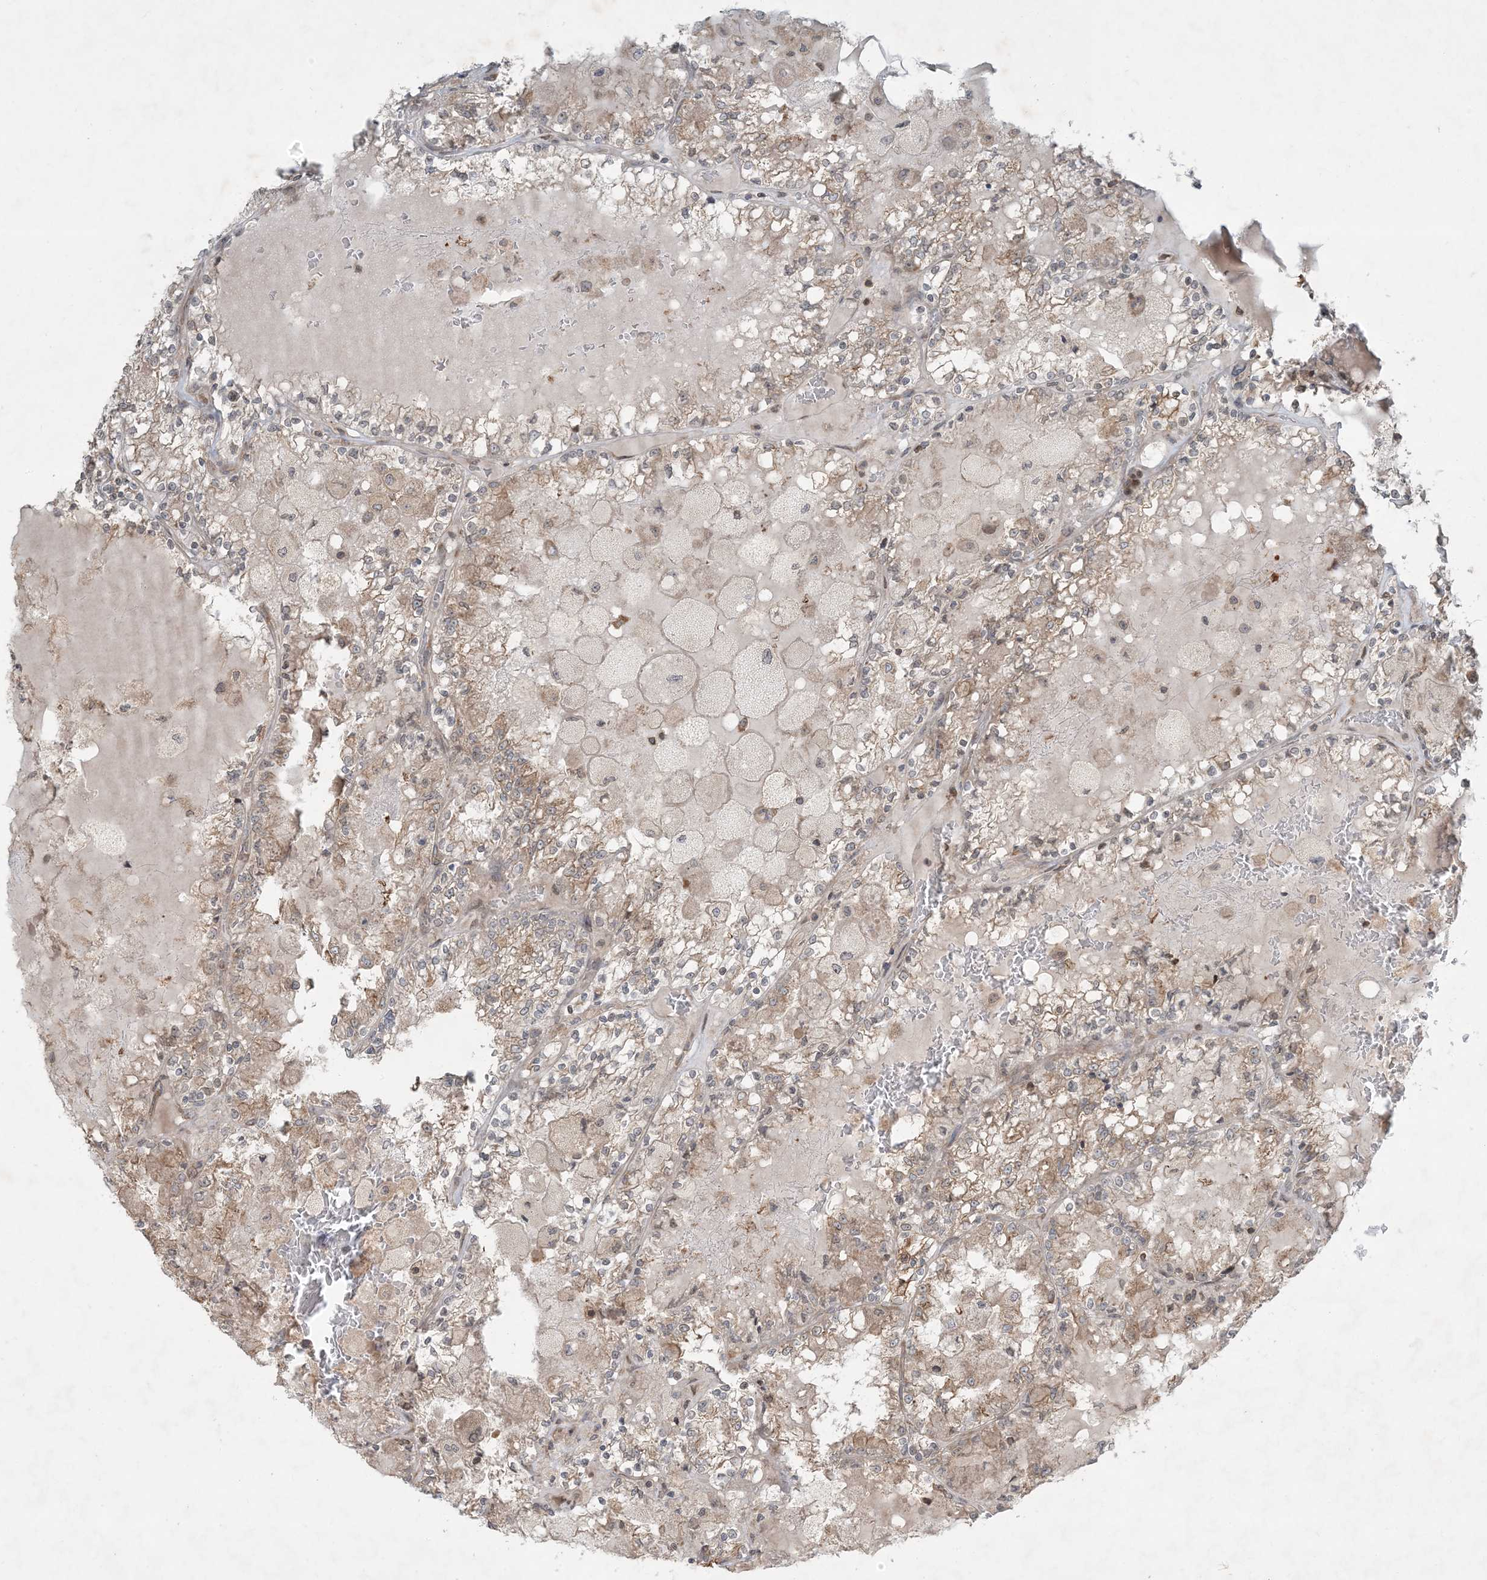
{"staining": {"intensity": "weak", "quantity": "25%-75%", "location": "cytoplasmic/membranous"}, "tissue": "renal cancer", "cell_type": "Tumor cells", "image_type": "cancer", "snomed": [{"axis": "morphology", "description": "Adenocarcinoma, NOS"}, {"axis": "topography", "description": "Kidney"}], "caption": "IHC micrograph of neoplastic tissue: human renal cancer (adenocarcinoma) stained using IHC reveals low levels of weak protein expression localized specifically in the cytoplasmic/membranous of tumor cells, appearing as a cytoplasmic/membranous brown color.", "gene": "COMMD8", "patient": {"sex": "female", "age": 56}}